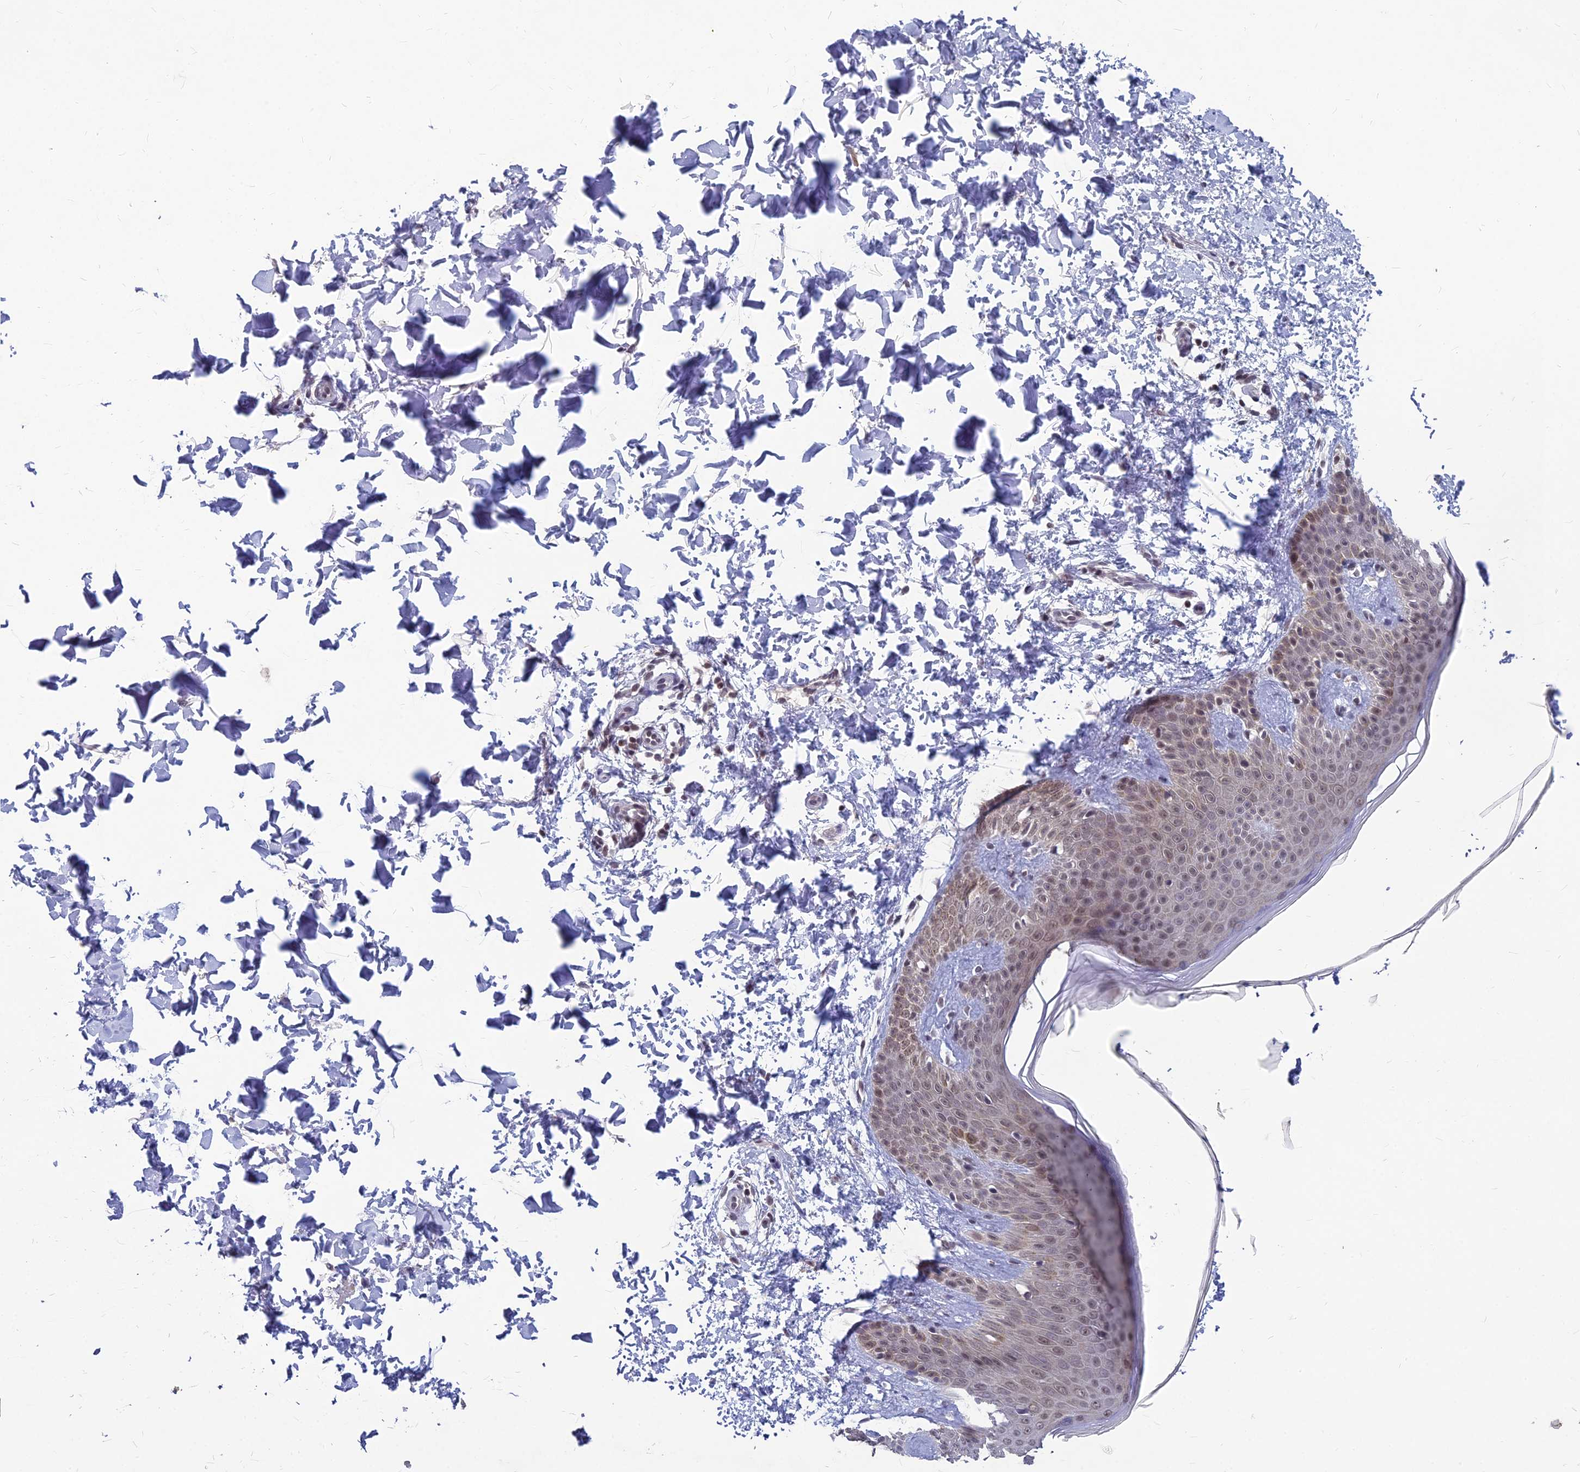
{"staining": {"intensity": "negative", "quantity": "none", "location": "none"}, "tissue": "skin", "cell_type": "Fibroblasts", "image_type": "normal", "snomed": [{"axis": "morphology", "description": "Normal tissue, NOS"}, {"axis": "topography", "description": "Skin"}], "caption": "DAB (3,3'-diaminobenzidine) immunohistochemical staining of normal human skin shows no significant positivity in fibroblasts.", "gene": "KAT7", "patient": {"sex": "male", "age": 36}}